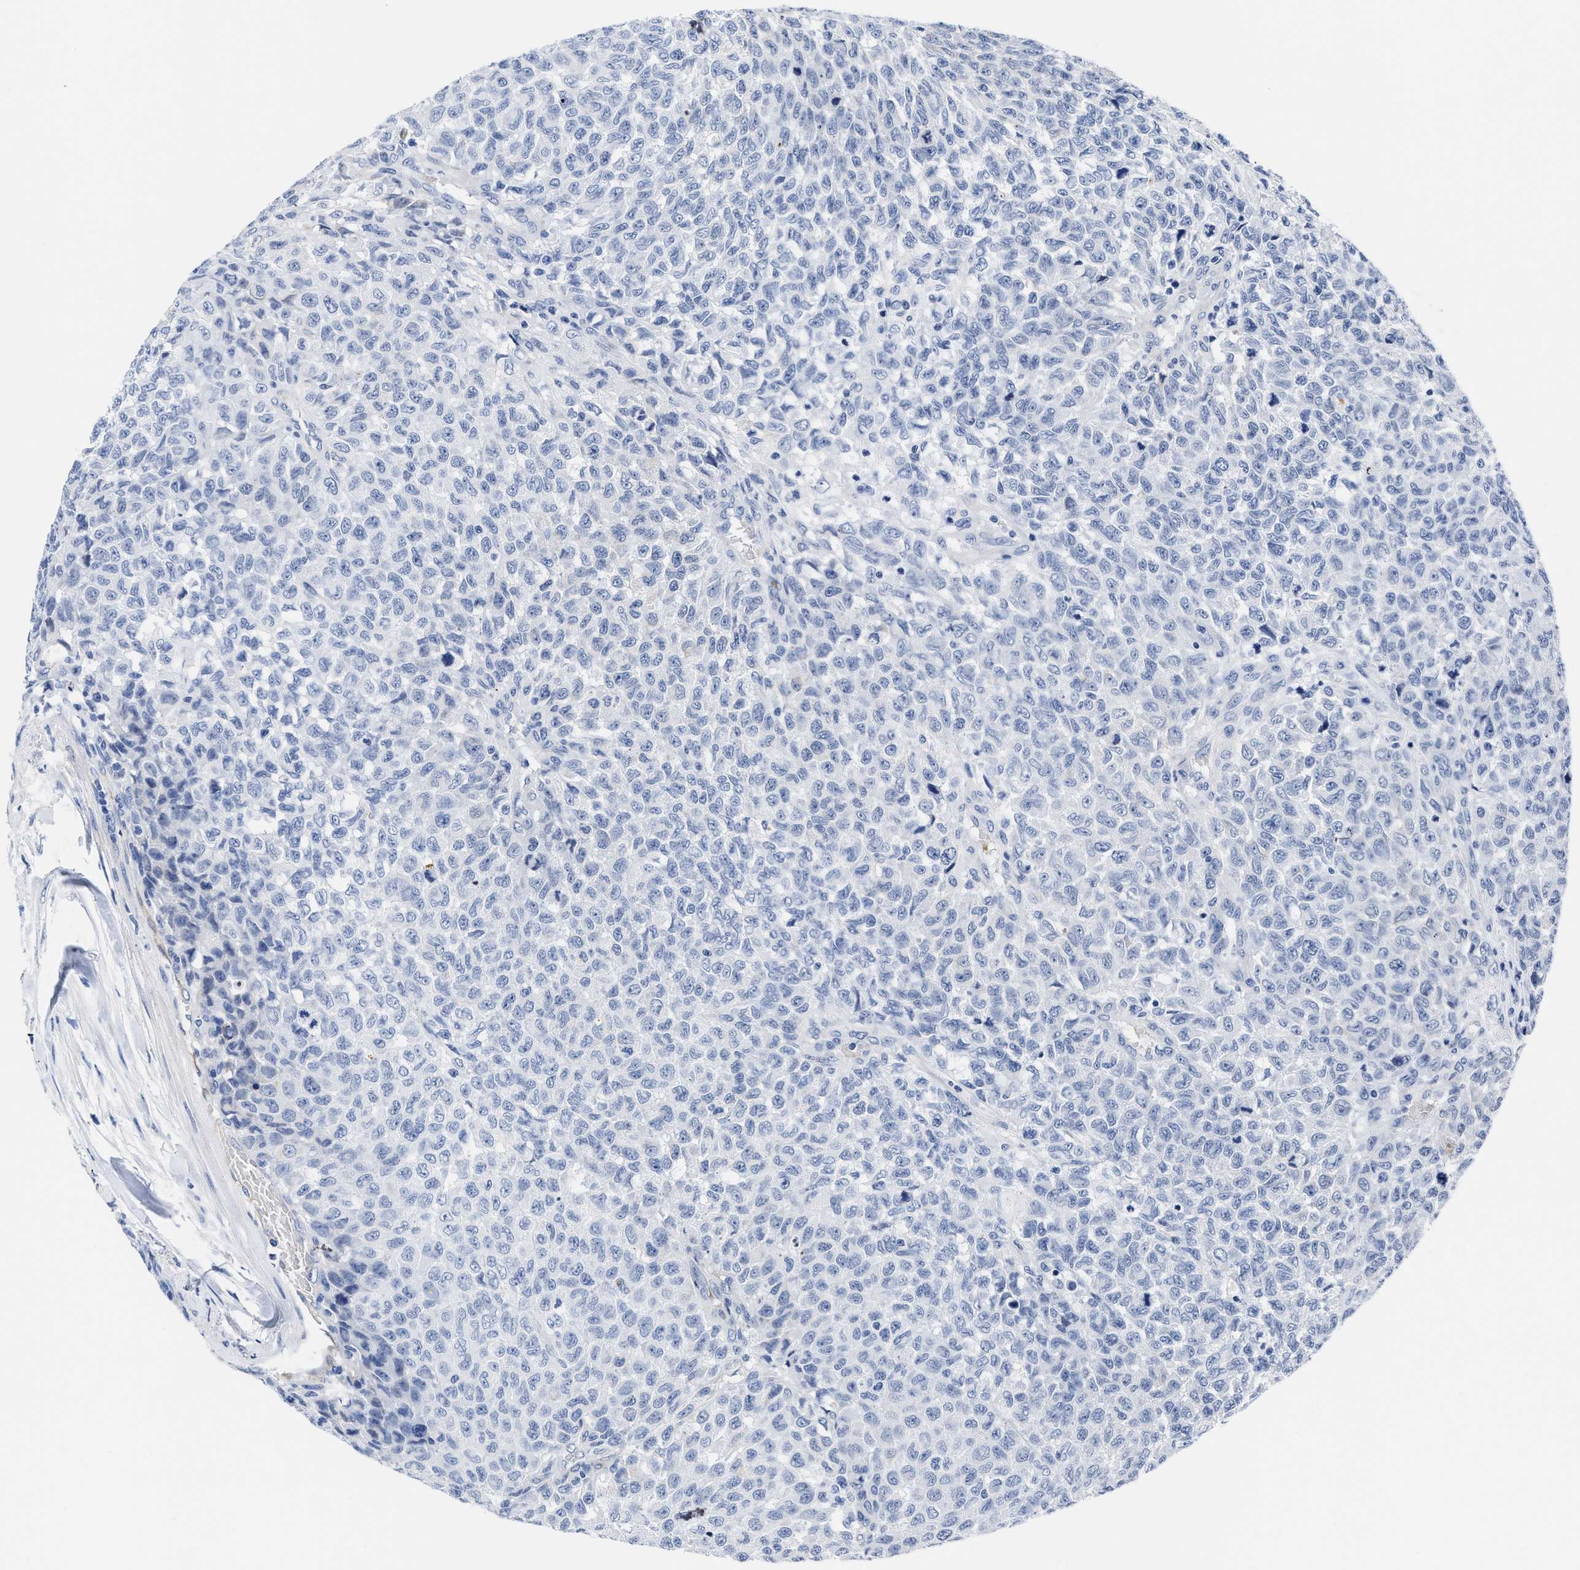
{"staining": {"intensity": "negative", "quantity": "none", "location": "none"}, "tissue": "testis cancer", "cell_type": "Tumor cells", "image_type": "cancer", "snomed": [{"axis": "morphology", "description": "Seminoma, NOS"}, {"axis": "topography", "description": "Testis"}], "caption": "DAB (3,3'-diaminobenzidine) immunohistochemical staining of testis cancer reveals no significant positivity in tumor cells.", "gene": "KCNMB3", "patient": {"sex": "male", "age": 59}}